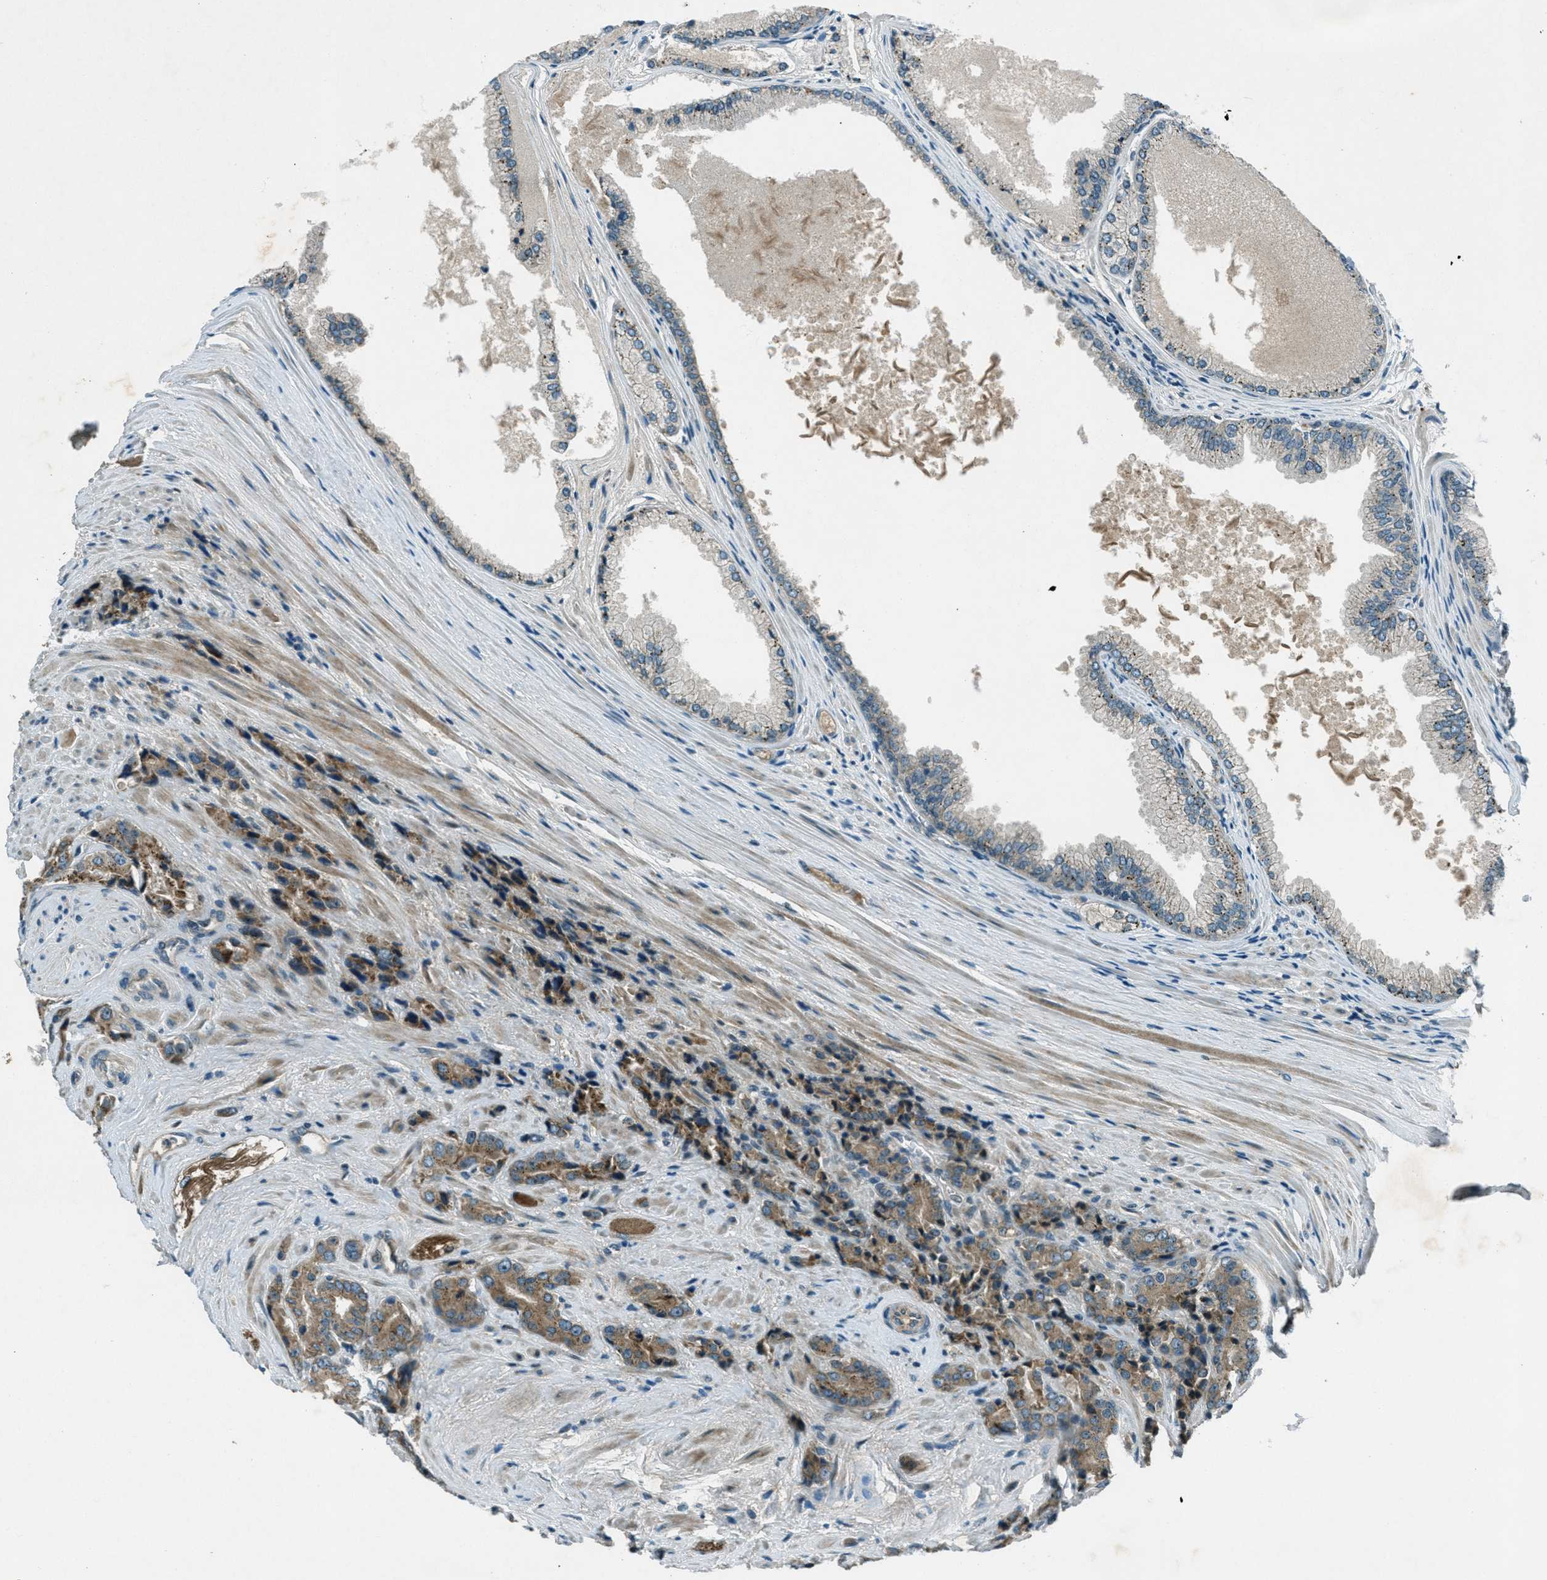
{"staining": {"intensity": "moderate", "quantity": "25%-75%", "location": "cytoplasmic/membranous"}, "tissue": "prostate cancer", "cell_type": "Tumor cells", "image_type": "cancer", "snomed": [{"axis": "morphology", "description": "Adenocarcinoma, High grade"}, {"axis": "topography", "description": "Prostate"}], "caption": "IHC photomicrograph of neoplastic tissue: human prostate high-grade adenocarcinoma stained using IHC reveals medium levels of moderate protein expression localized specifically in the cytoplasmic/membranous of tumor cells, appearing as a cytoplasmic/membranous brown color.", "gene": "STK11", "patient": {"sex": "male", "age": 71}}